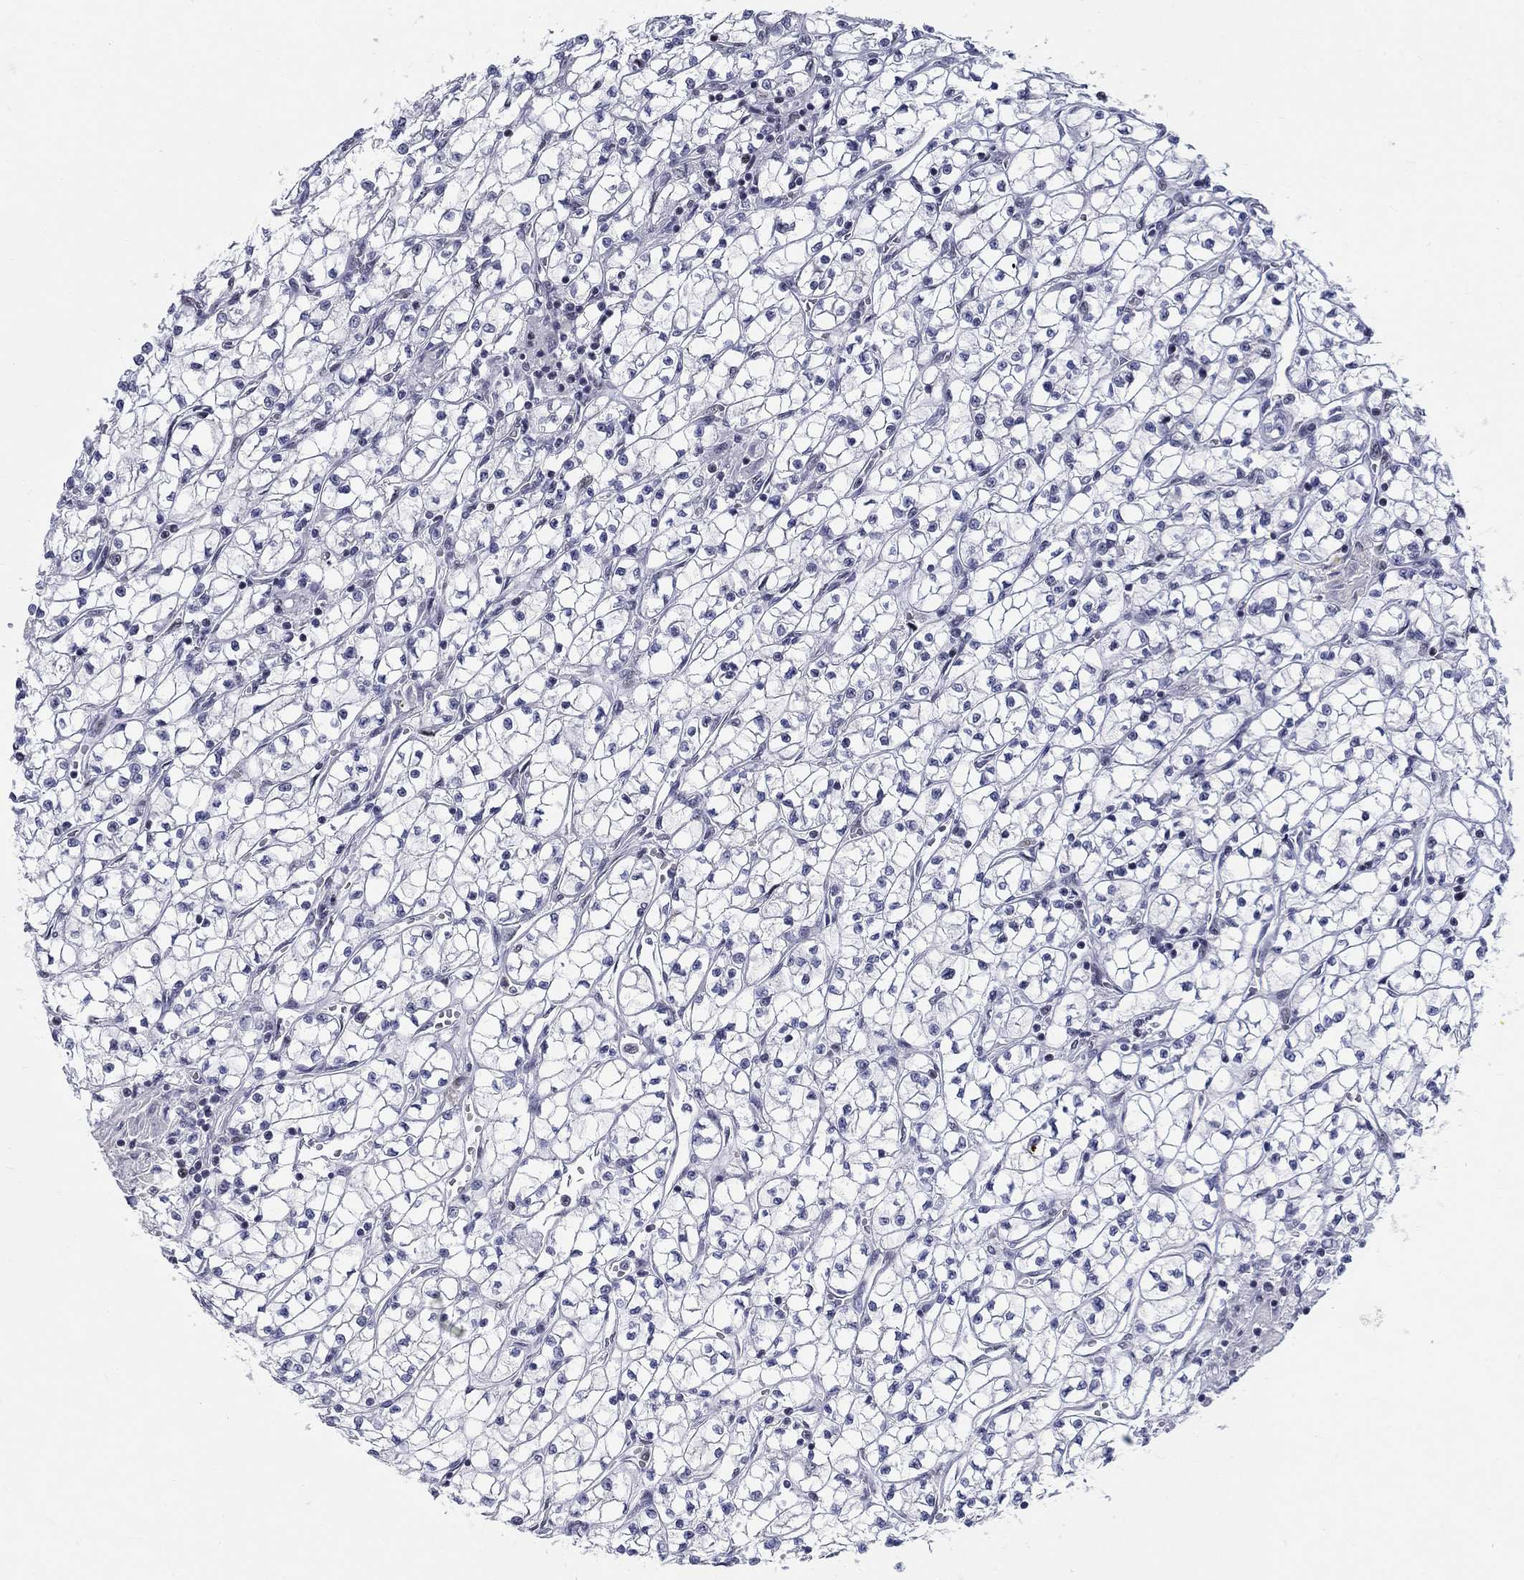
{"staining": {"intensity": "negative", "quantity": "none", "location": "none"}, "tissue": "renal cancer", "cell_type": "Tumor cells", "image_type": "cancer", "snomed": [{"axis": "morphology", "description": "Adenocarcinoma, NOS"}, {"axis": "topography", "description": "Kidney"}], "caption": "Photomicrograph shows no protein expression in tumor cells of adenocarcinoma (renal) tissue. (DAB (3,3'-diaminobenzidine) immunohistochemistry with hematoxylin counter stain).", "gene": "BHLHE22", "patient": {"sex": "female", "age": 64}}